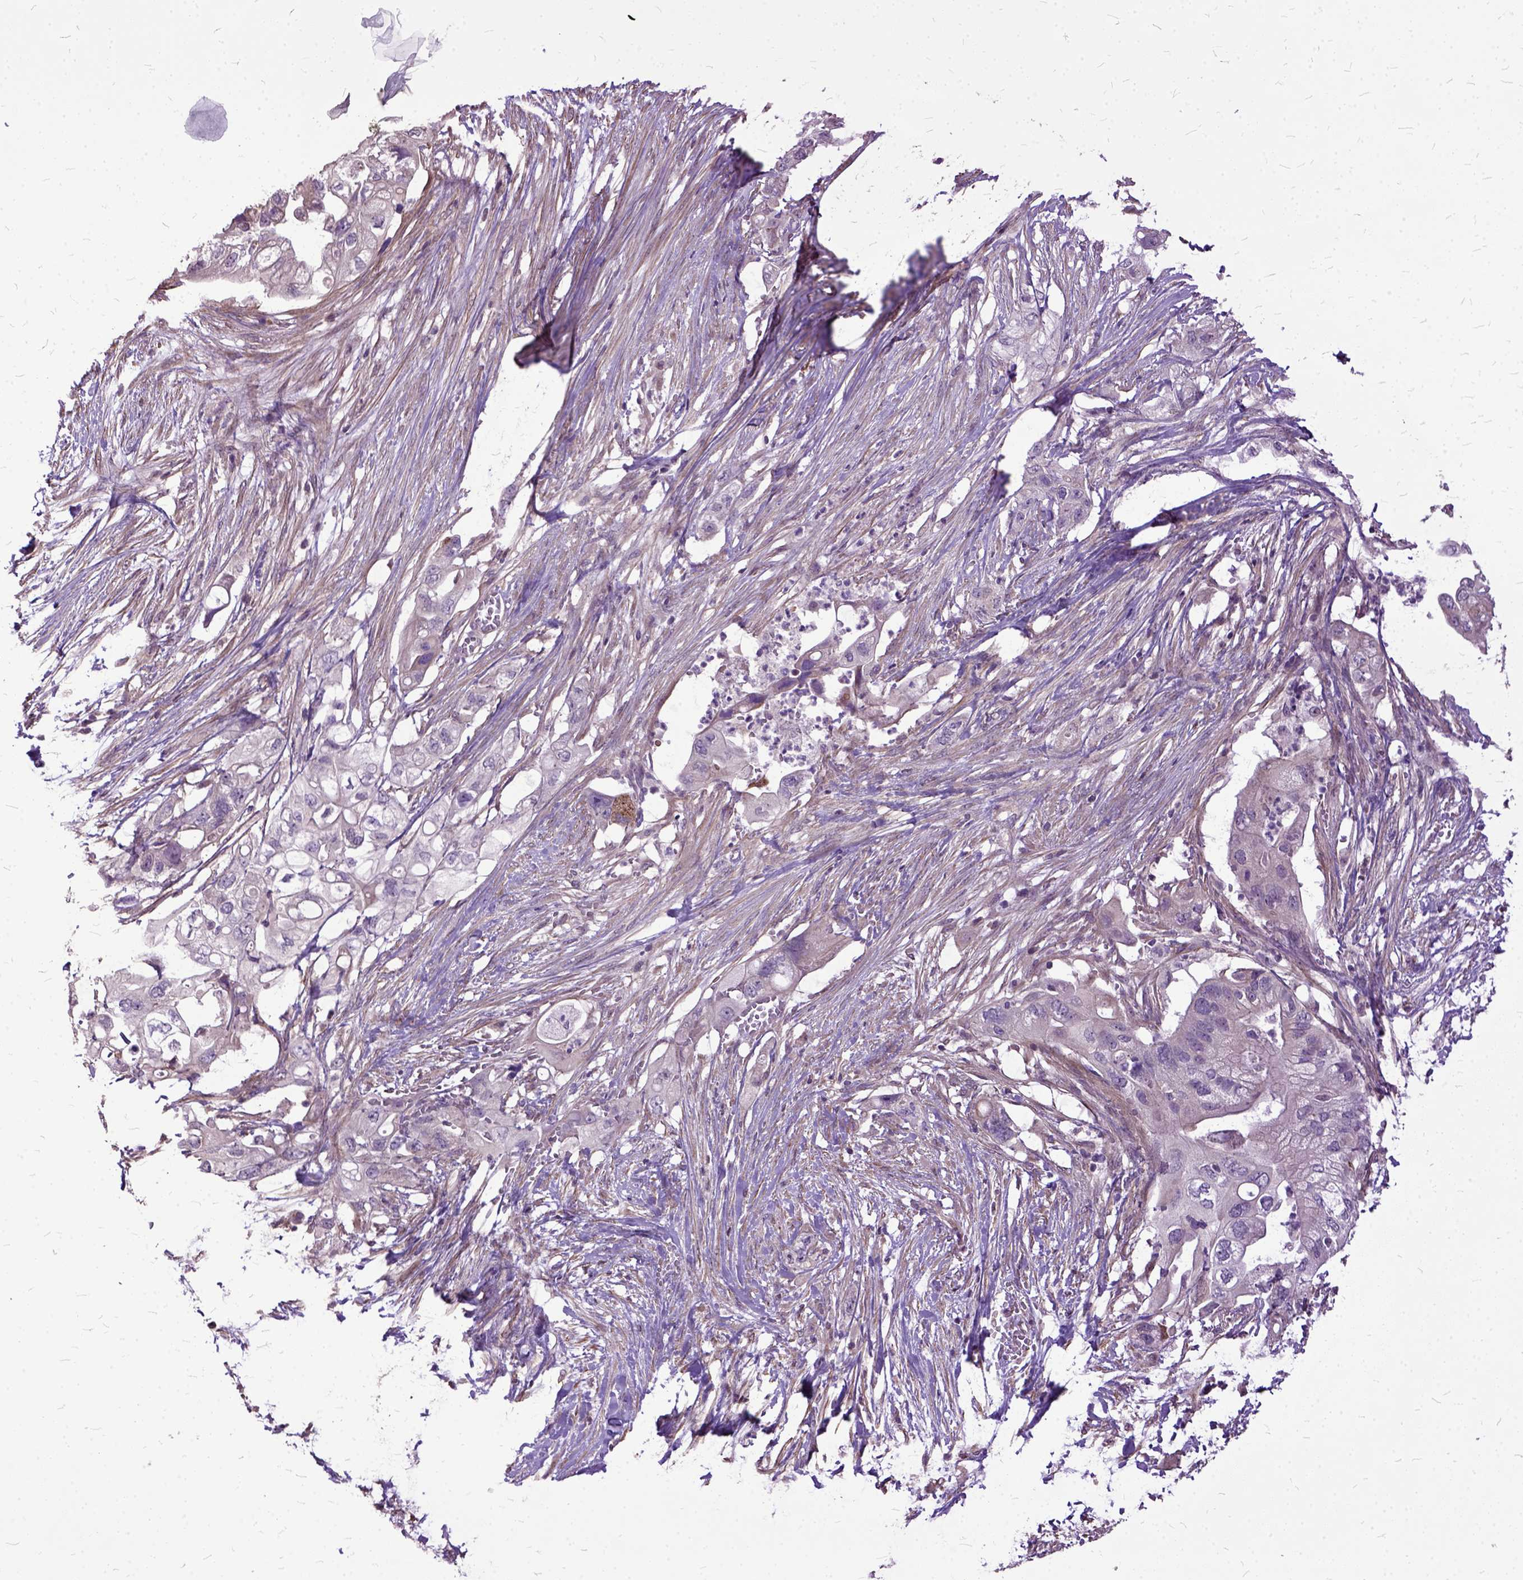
{"staining": {"intensity": "negative", "quantity": "none", "location": "none"}, "tissue": "pancreatic cancer", "cell_type": "Tumor cells", "image_type": "cancer", "snomed": [{"axis": "morphology", "description": "Adenocarcinoma, NOS"}, {"axis": "topography", "description": "Pancreas"}], "caption": "An IHC image of adenocarcinoma (pancreatic) is shown. There is no staining in tumor cells of adenocarcinoma (pancreatic).", "gene": "AREG", "patient": {"sex": "female", "age": 72}}